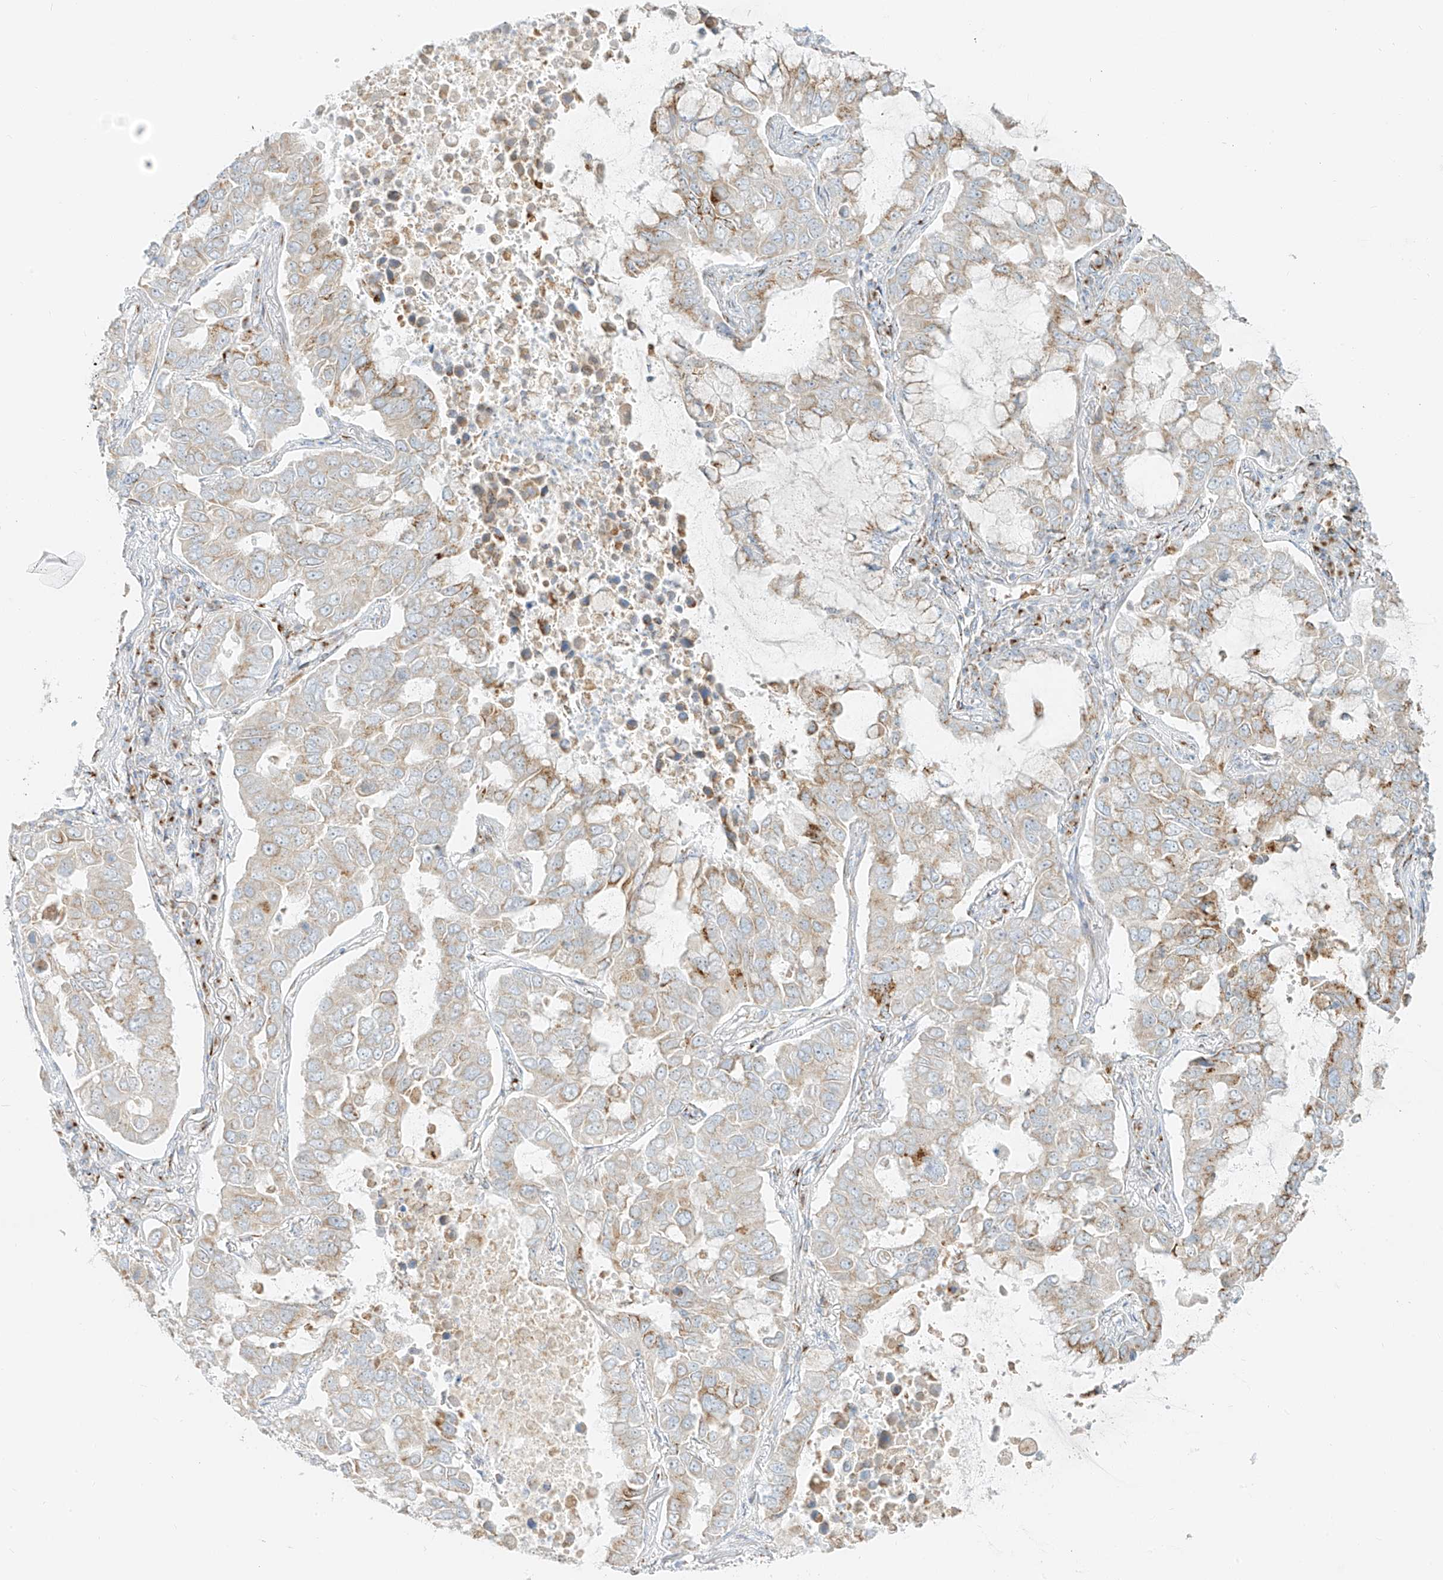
{"staining": {"intensity": "moderate", "quantity": "25%-75%", "location": "cytoplasmic/membranous"}, "tissue": "lung cancer", "cell_type": "Tumor cells", "image_type": "cancer", "snomed": [{"axis": "morphology", "description": "Adenocarcinoma, NOS"}, {"axis": "topography", "description": "Lung"}], "caption": "The image demonstrates immunohistochemical staining of adenocarcinoma (lung). There is moderate cytoplasmic/membranous expression is present in approximately 25%-75% of tumor cells.", "gene": "TMEM87B", "patient": {"sex": "male", "age": 64}}